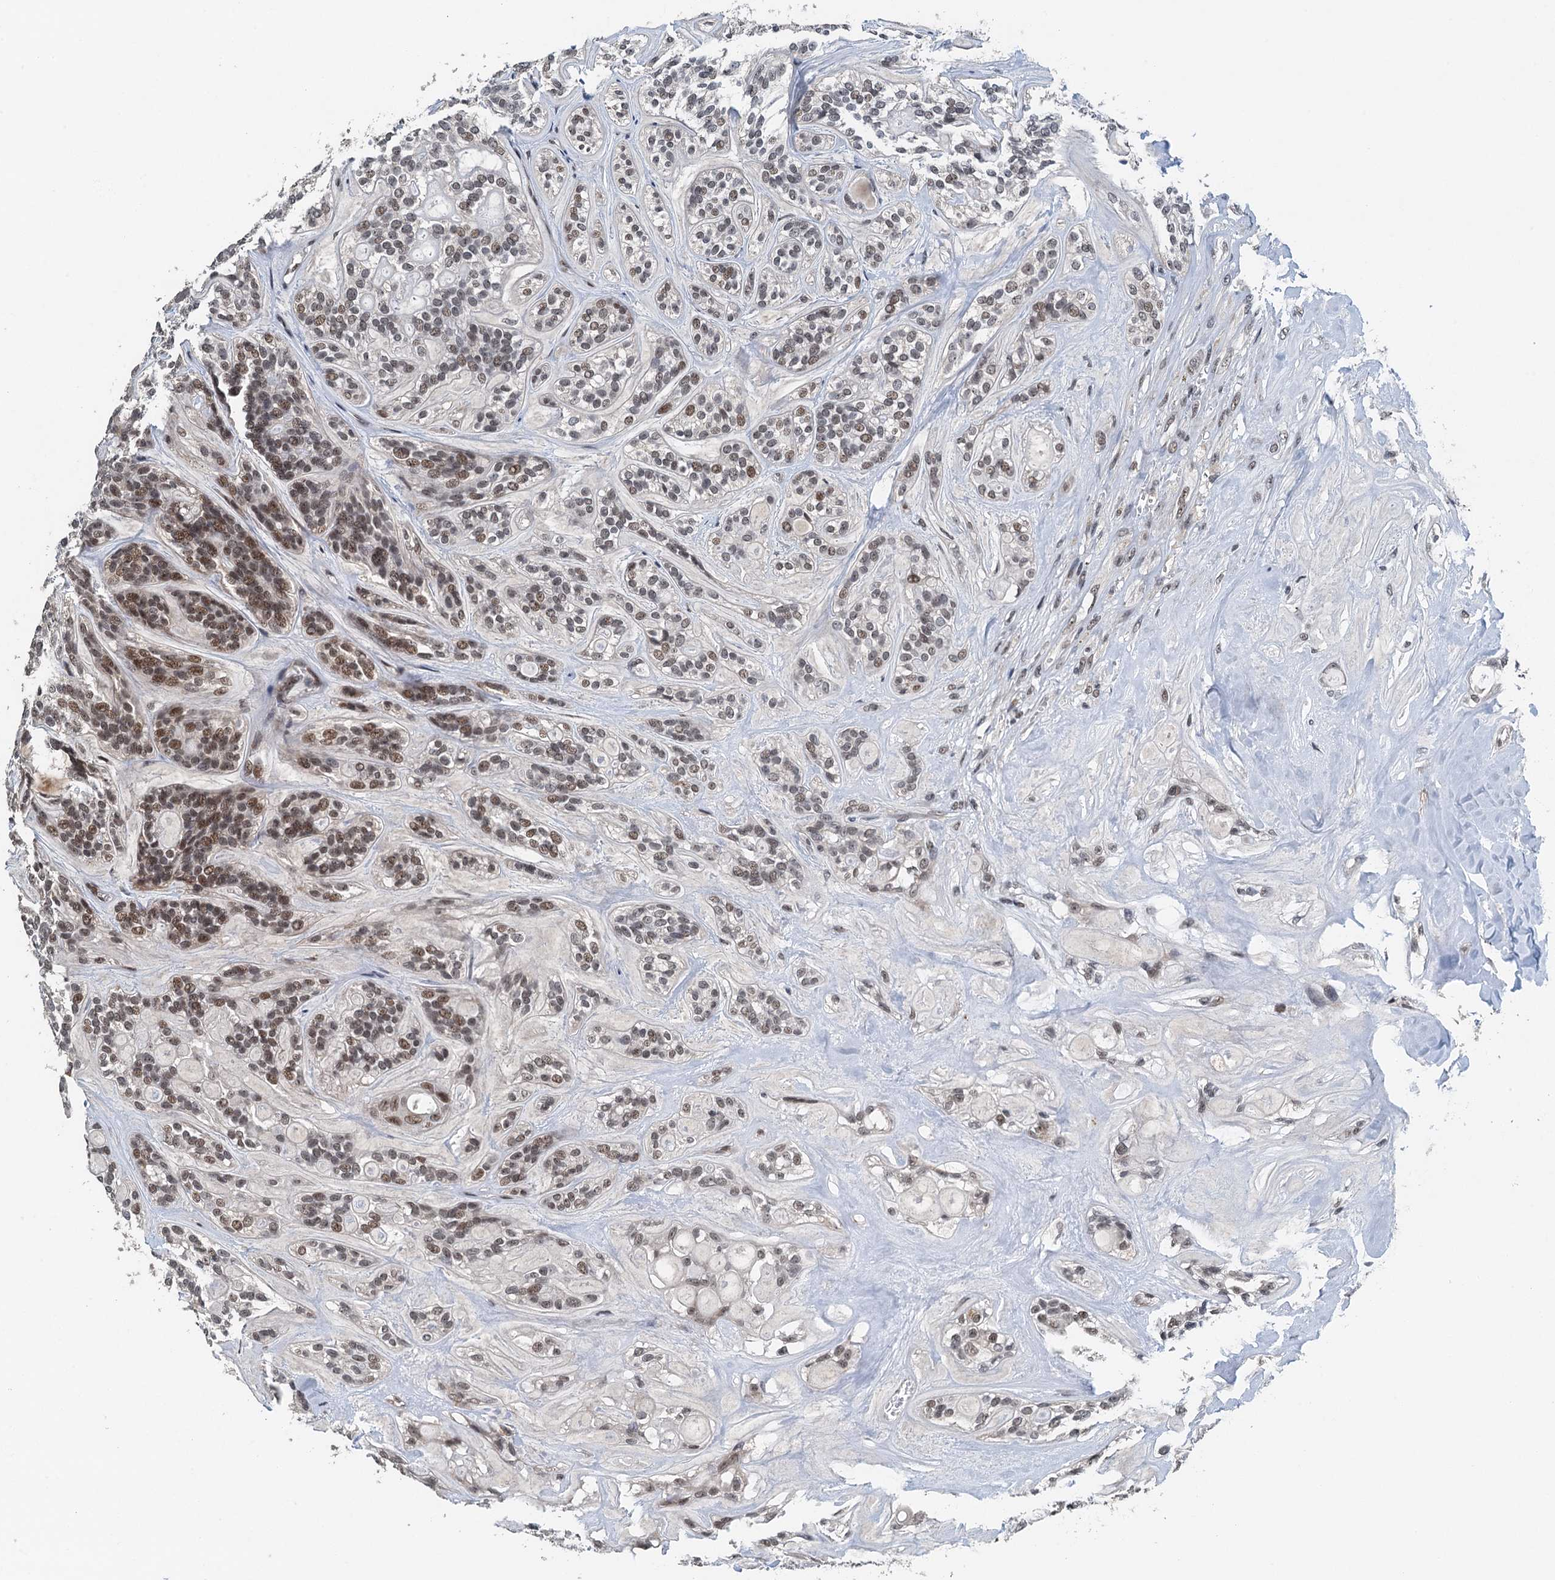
{"staining": {"intensity": "moderate", "quantity": ">75%", "location": "nuclear"}, "tissue": "head and neck cancer", "cell_type": "Tumor cells", "image_type": "cancer", "snomed": [{"axis": "morphology", "description": "Adenocarcinoma, NOS"}, {"axis": "topography", "description": "Head-Neck"}], "caption": "Immunohistochemistry (DAB) staining of adenocarcinoma (head and neck) demonstrates moderate nuclear protein expression in approximately >75% of tumor cells. Using DAB (brown) and hematoxylin (blue) stains, captured at high magnification using brightfield microscopy.", "gene": "MTA3", "patient": {"sex": "male", "age": 66}}